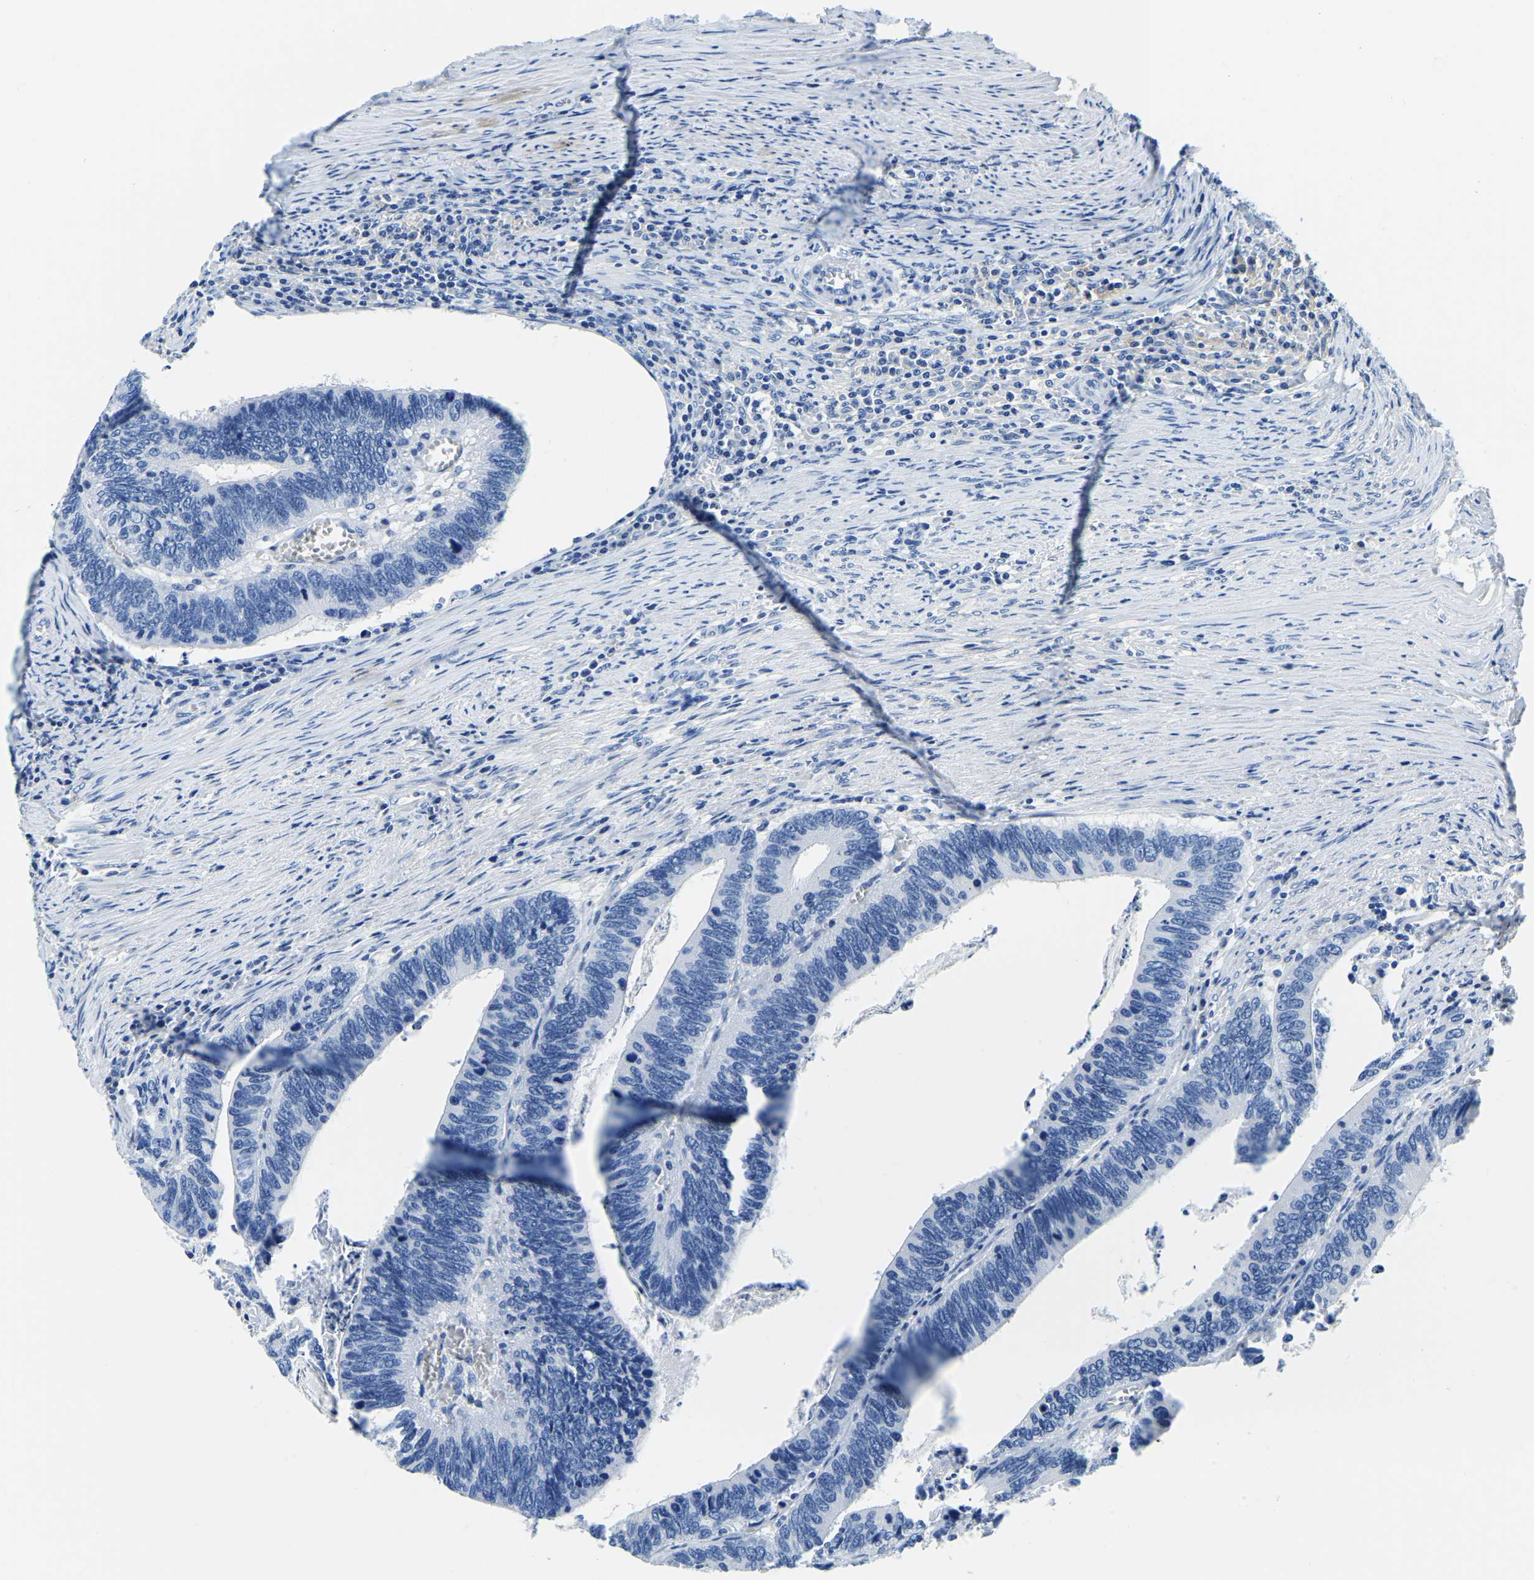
{"staining": {"intensity": "negative", "quantity": "none", "location": "none"}, "tissue": "colorectal cancer", "cell_type": "Tumor cells", "image_type": "cancer", "snomed": [{"axis": "morphology", "description": "Adenocarcinoma, NOS"}, {"axis": "topography", "description": "Colon"}], "caption": "Immunohistochemistry histopathology image of neoplastic tissue: colorectal cancer stained with DAB demonstrates no significant protein expression in tumor cells.", "gene": "ZDHHC13", "patient": {"sex": "male", "age": 72}}